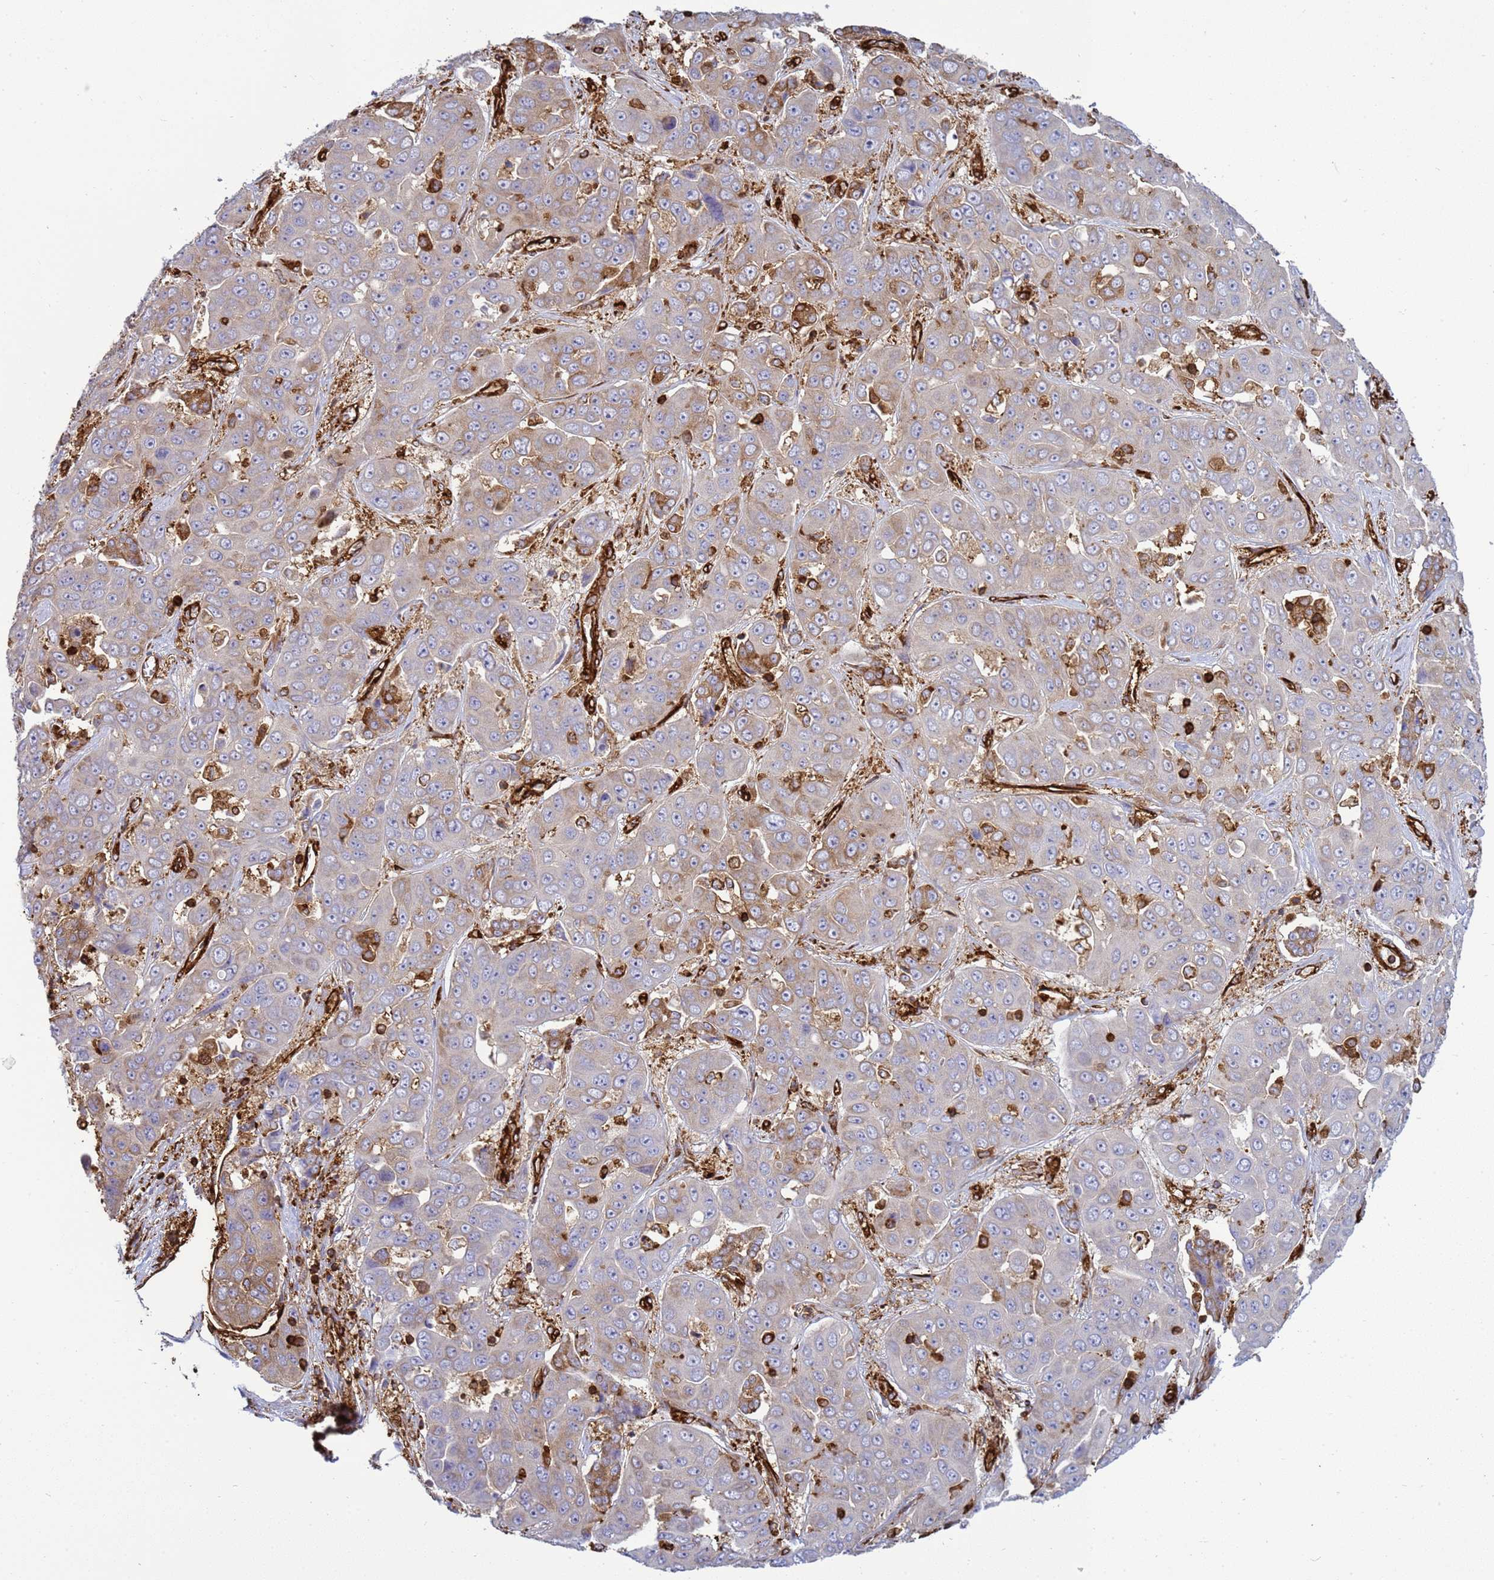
{"staining": {"intensity": "weak", "quantity": "<25%", "location": "cytoplasmic/membranous"}, "tissue": "liver cancer", "cell_type": "Tumor cells", "image_type": "cancer", "snomed": [{"axis": "morphology", "description": "Cholangiocarcinoma"}, {"axis": "topography", "description": "Liver"}], "caption": "Tumor cells show no significant positivity in cholangiocarcinoma (liver). (Brightfield microscopy of DAB (3,3'-diaminobenzidine) immunohistochemistry at high magnification).", "gene": "ZBTB8OS", "patient": {"sex": "female", "age": 52}}